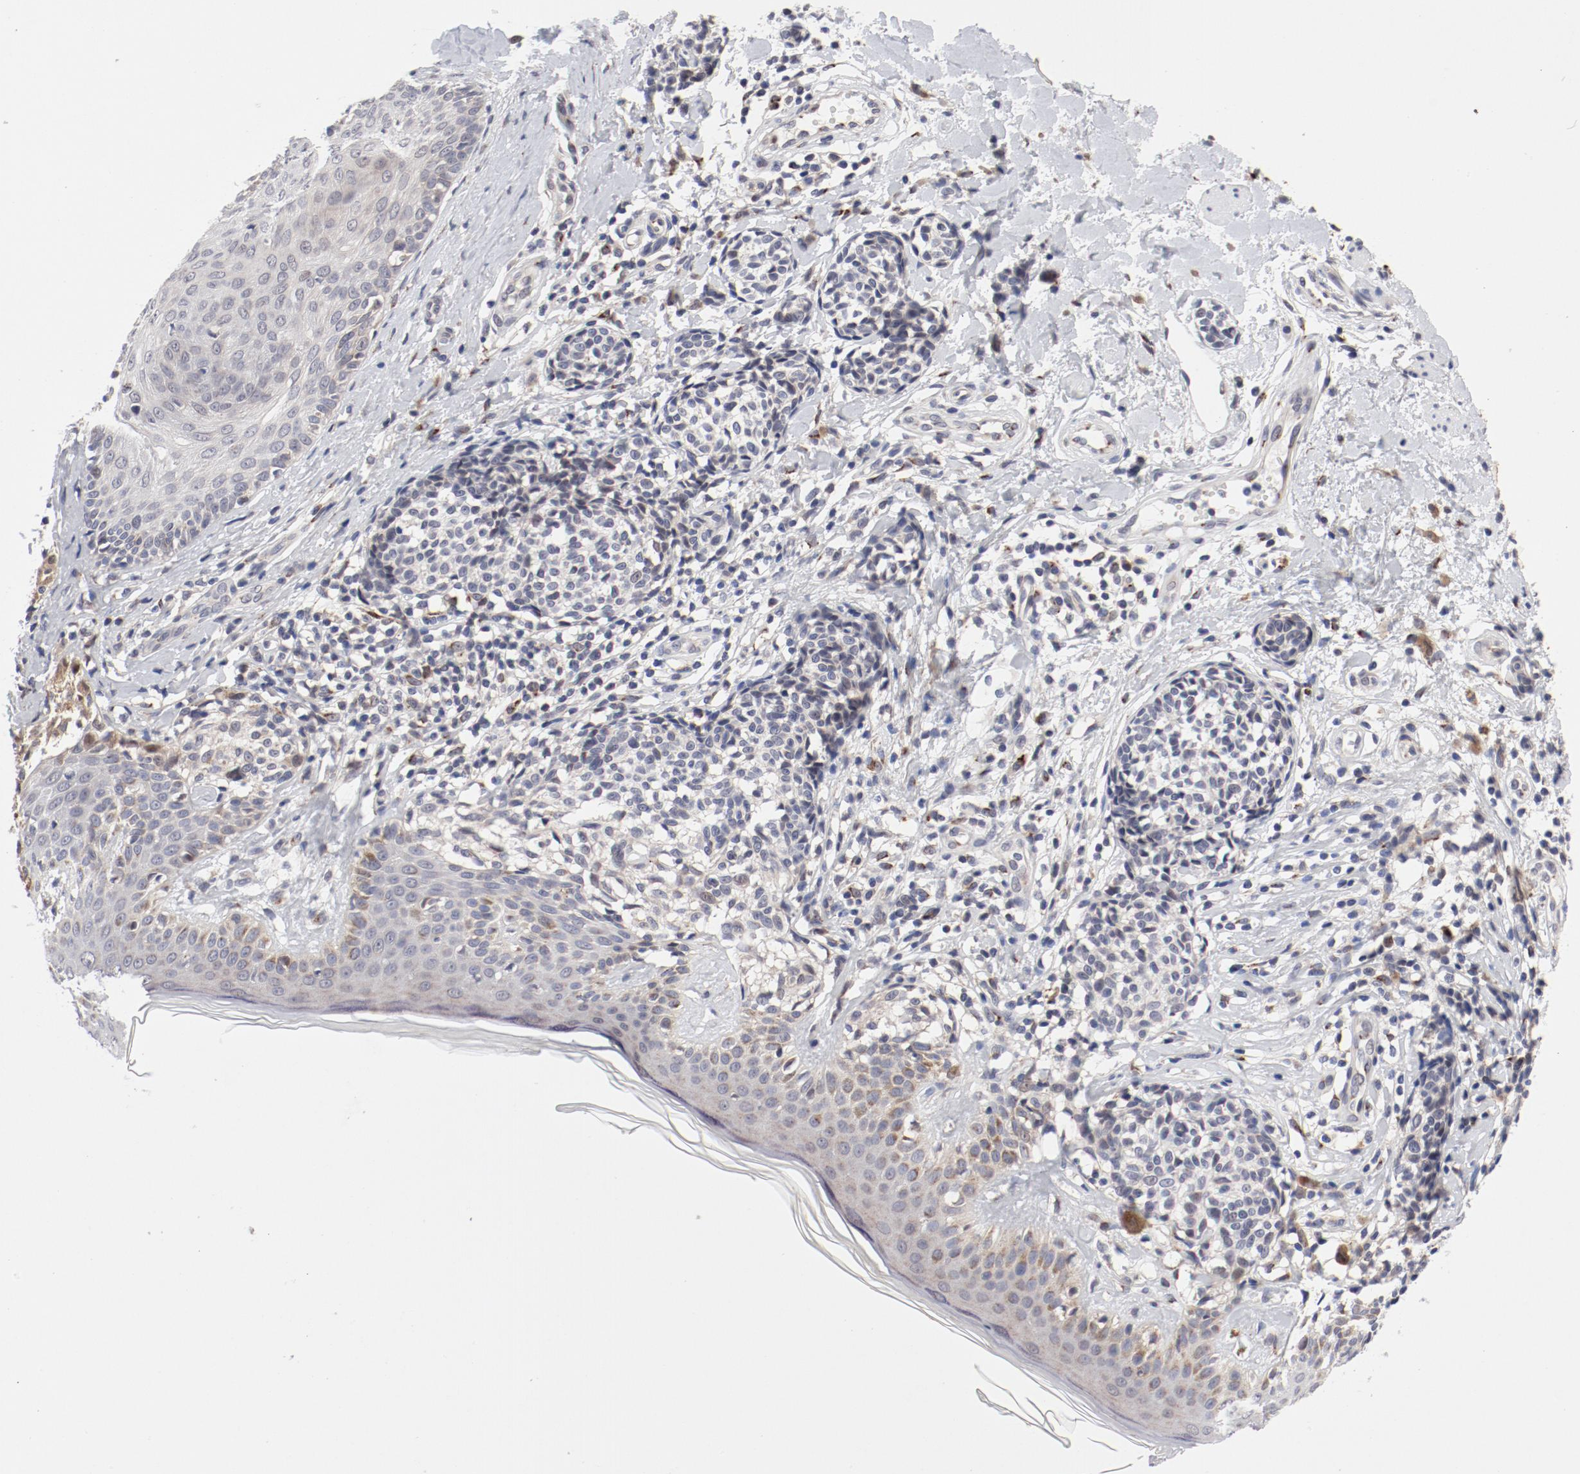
{"staining": {"intensity": "negative", "quantity": "none", "location": "none"}, "tissue": "melanoma", "cell_type": "Tumor cells", "image_type": "cancer", "snomed": [{"axis": "morphology", "description": "Malignant melanoma, NOS"}, {"axis": "topography", "description": "Skin"}], "caption": "This is a micrograph of immunohistochemistry (IHC) staining of malignant melanoma, which shows no staining in tumor cells.", "gene": "RPL12", "patient": {"sex": "male", "age": 67}}